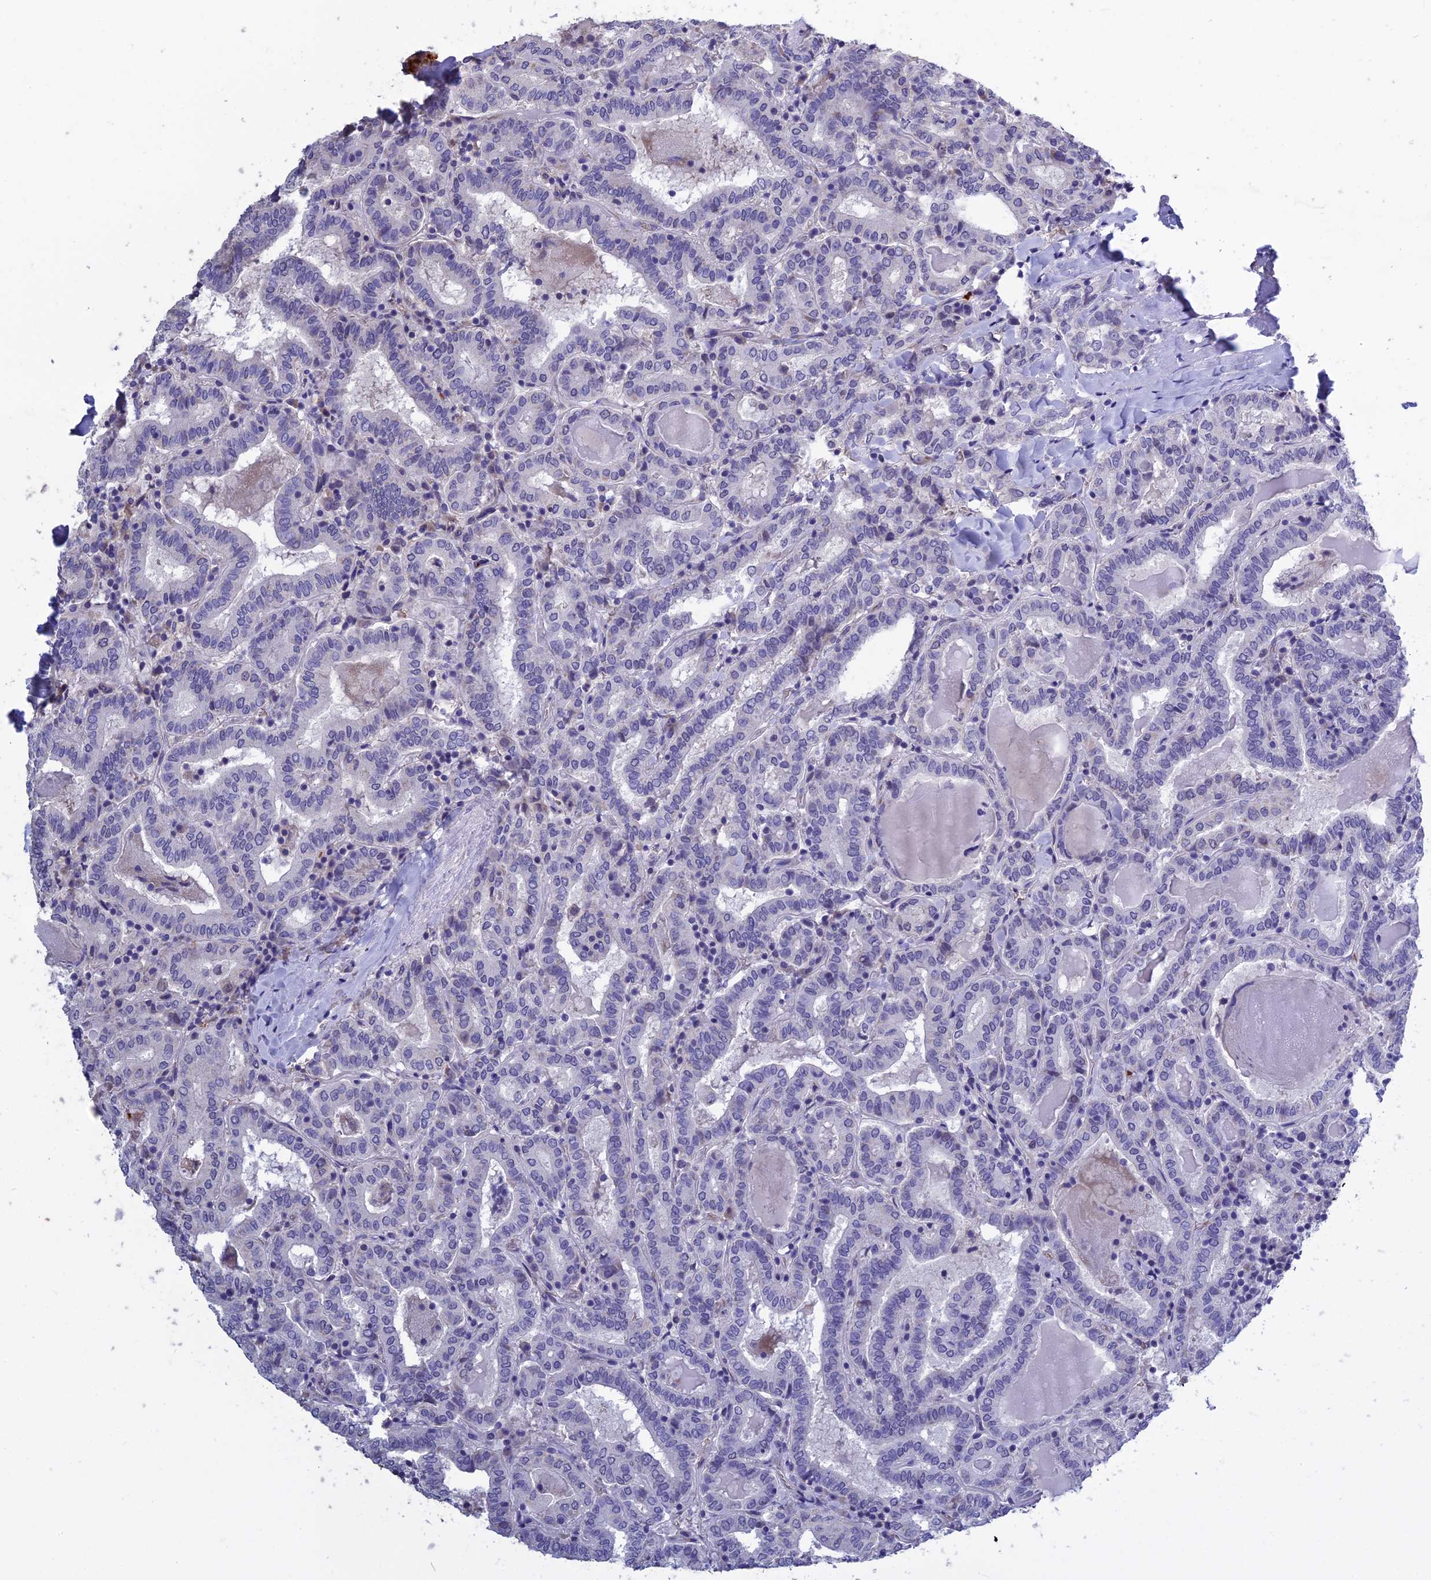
{"staining": {"intensity": "negative", "quantity": "none", "location": "none"}, "tissue": "thyroid cancer", "cell_type": "Tumor cells", "image_type": "cancer", "snomed": [{"axis": "morphology", "description": "Papillary adenocarcinoma, NOS"}, {"axis": "topography", "description": "Thyroid gland"}], "caption": "DAB immunohistochemical staining of thyroid papillary adenocarcinoma displays no significant expression in tumor cells. (Brightfield microscopy of DAB IHC at high magnification).", "gene": "KNOP1", "patient": {"sex": "female", "age": 72}}